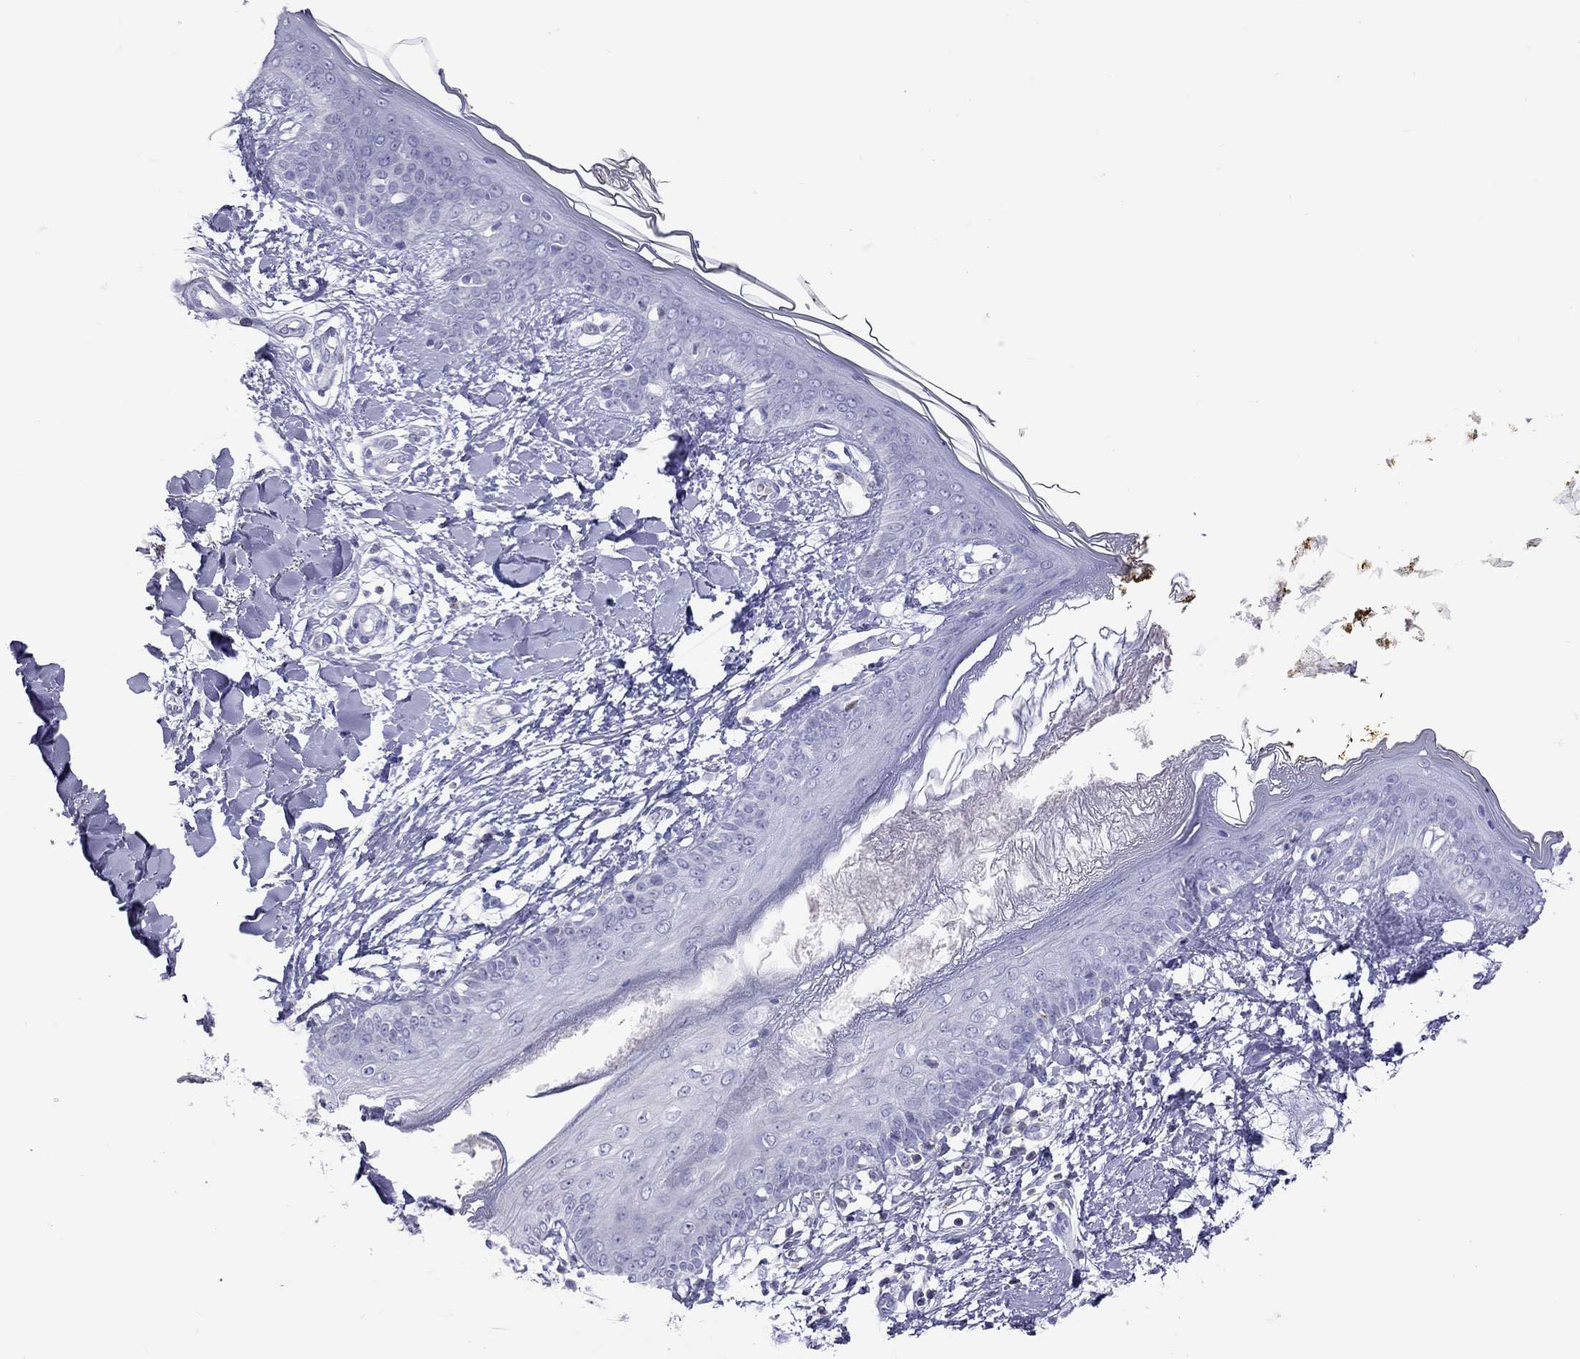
{"staining": {"intensity": "negative", "quantity": "none", "location": "none"}, "tissue": "skin", "cell_type": "Fibroblasts", "image_type": "normal", "snomed": [{"axis": "morphology", "description": "Normal tissue, NOS"}, {"axis": "topography", "description": "Skin"}], "caption": "A photomicrograph of human skin is negative for staining in fibroblasts. The staining is performed using DAB brown chromogen with nuclei counter-stained in using hematoxylin.", "gene": "STAG3", "patient": {"sex": "female", "age": 34}}